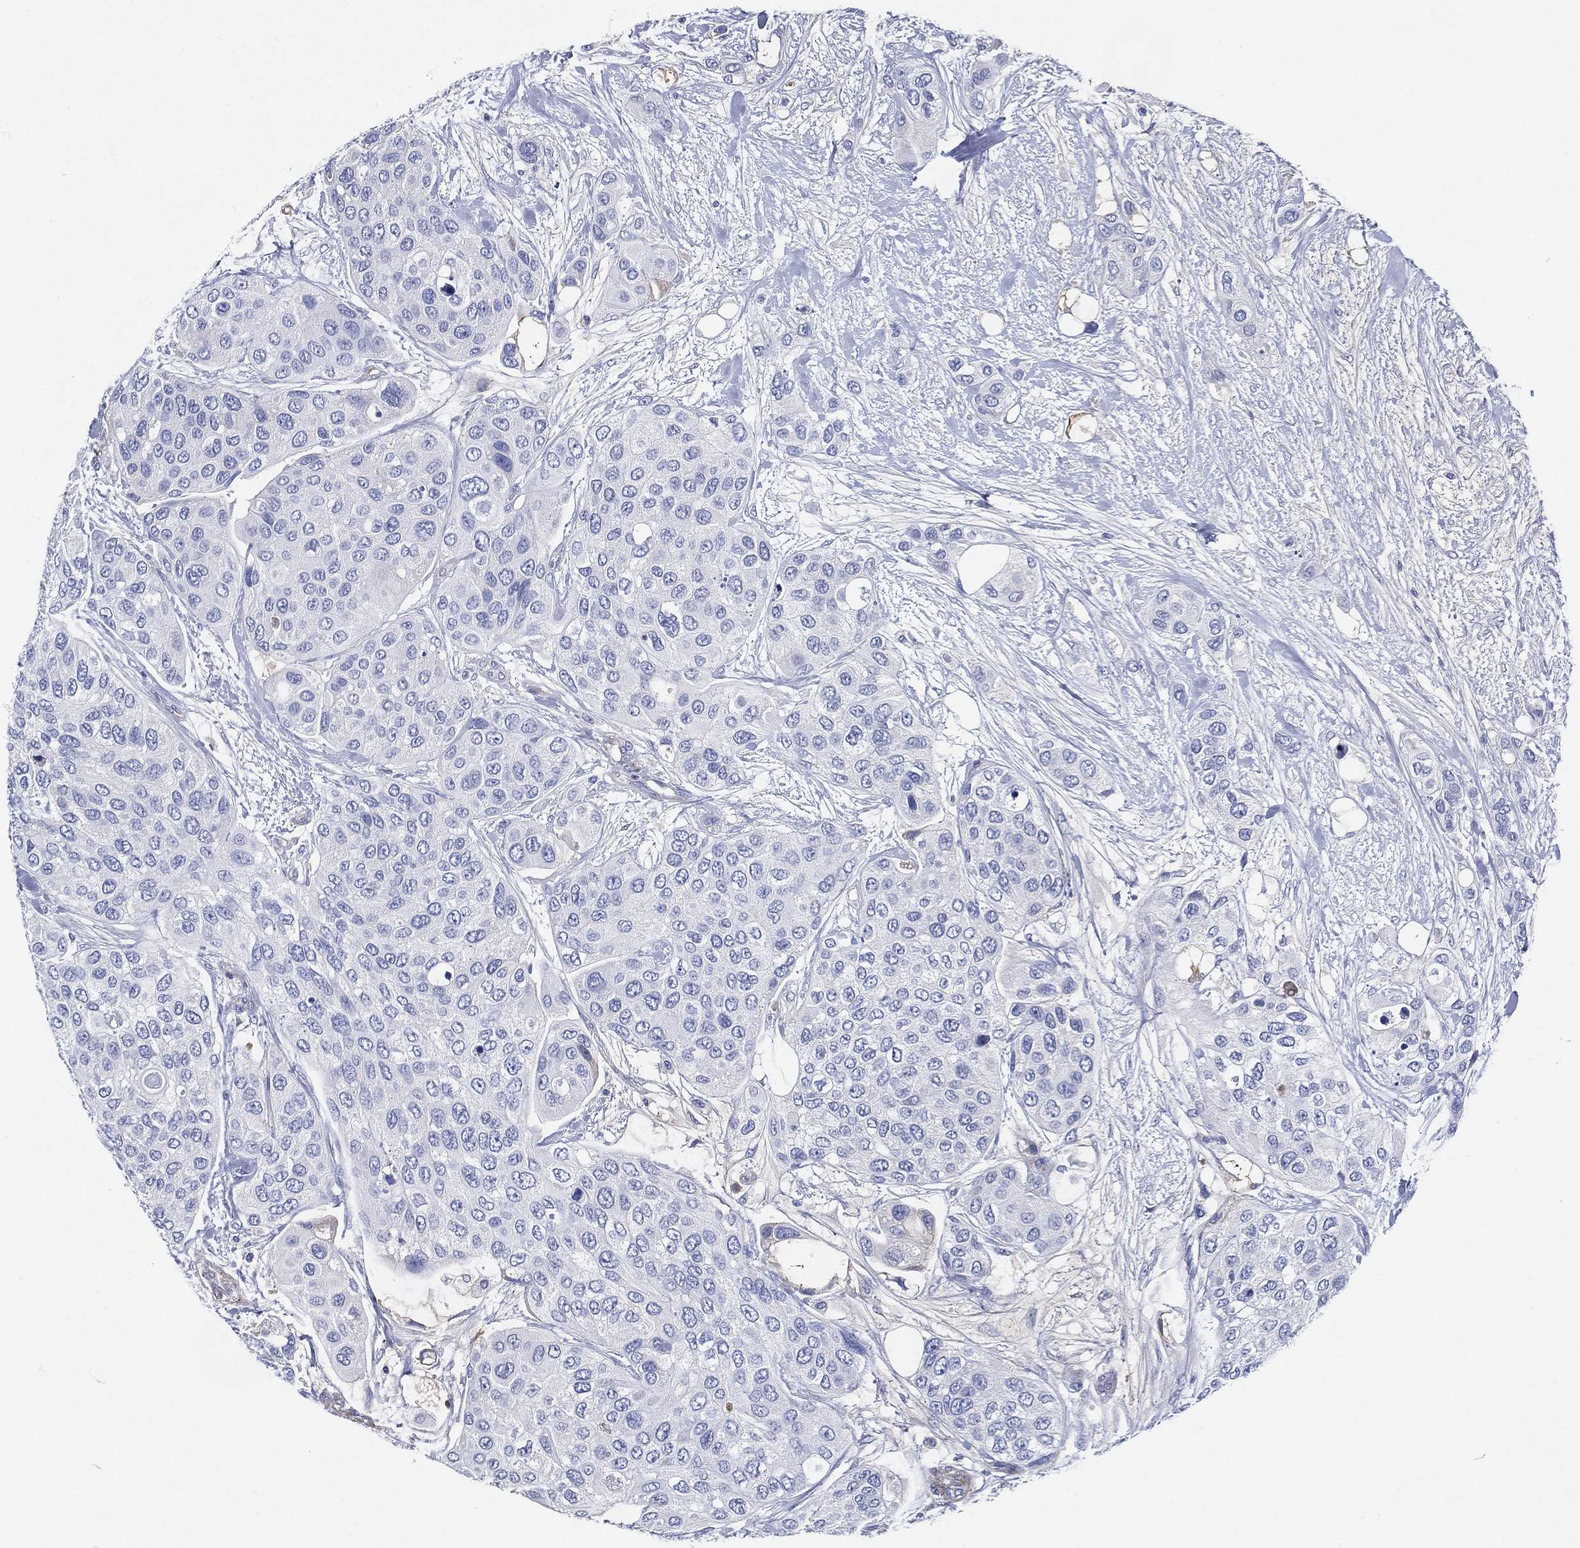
{"staining": {"intensity": "negative", "quantity": "none", "location": "none"}, "tissue": "urothelial cancer", "cell_type": "Tumor cells", "image_type": "cancer", "snomed": [{"axis": "morphology", "description": "Urothelial carcinoma, High grade"}, {"axis": "topography", "description": "Urinary bladder"}], "caption": "Immunohistochemical staining of urothelial carcinoma (high-grade) exhibits no significant staining in tumor cells. Brightfield microscopy of immunohistochemistry (IHC) stained with DAB (brown) and hematoxylin (blue), captured at high magnification.", "gene": "TMPRSS11D", "patient": {"sex": "male", "age": 77}}